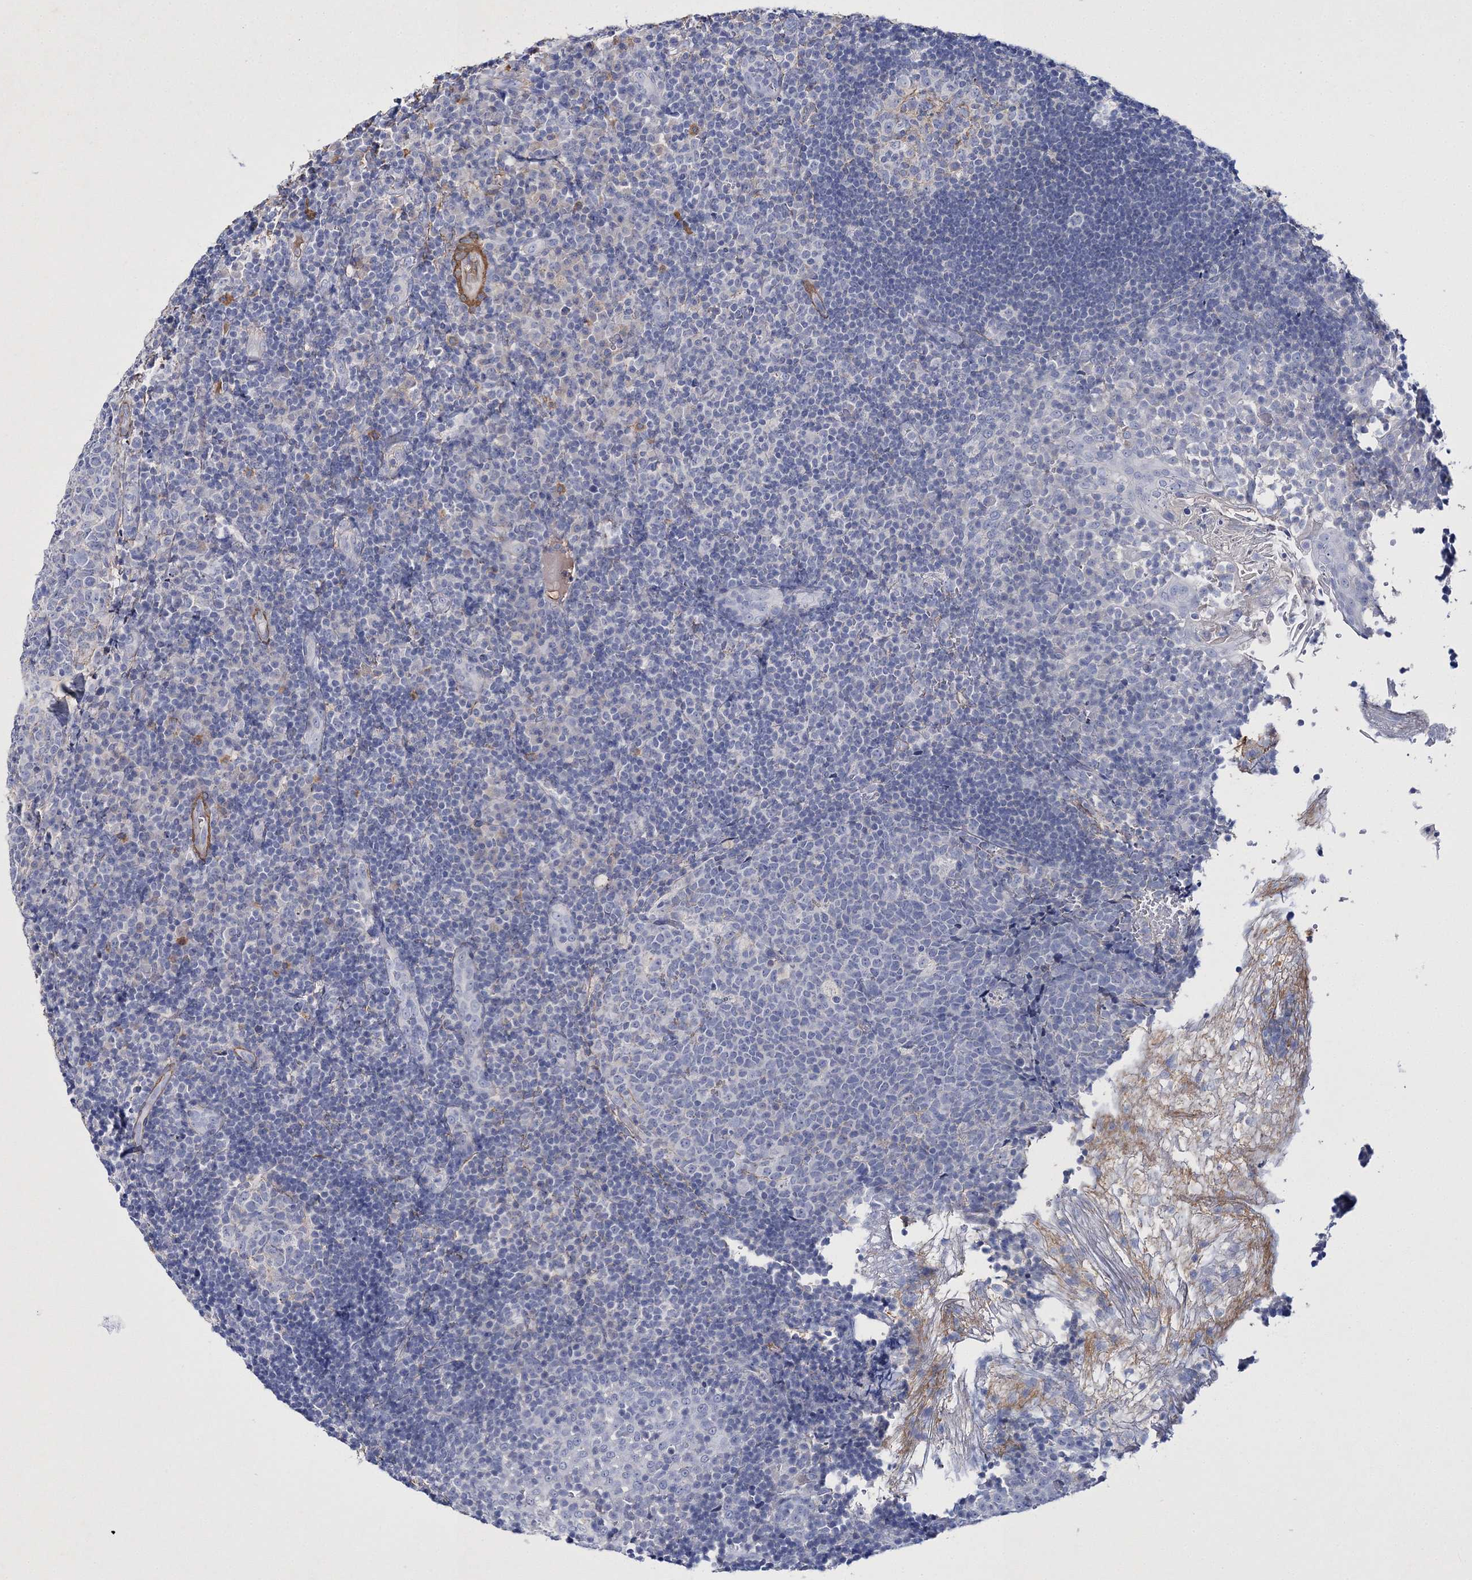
{"staining": {"intensity": "negative", "quantity": "none", "location": "none"}, "tissue": "tonsil", "cell_type": "Germinal center cells", "image_type": "normal", "snomed": [{"axis": "morphology", "description": "Normal tissue, NOS"}, {"axis": "topography", "description": "Tonsil"}], "caption": "Histopathology image shows no significant protein expression in germinal center cells of unremarkable tonsil.", "gene": "RTN2", "patient": {"sex": "female", "age": 40}}